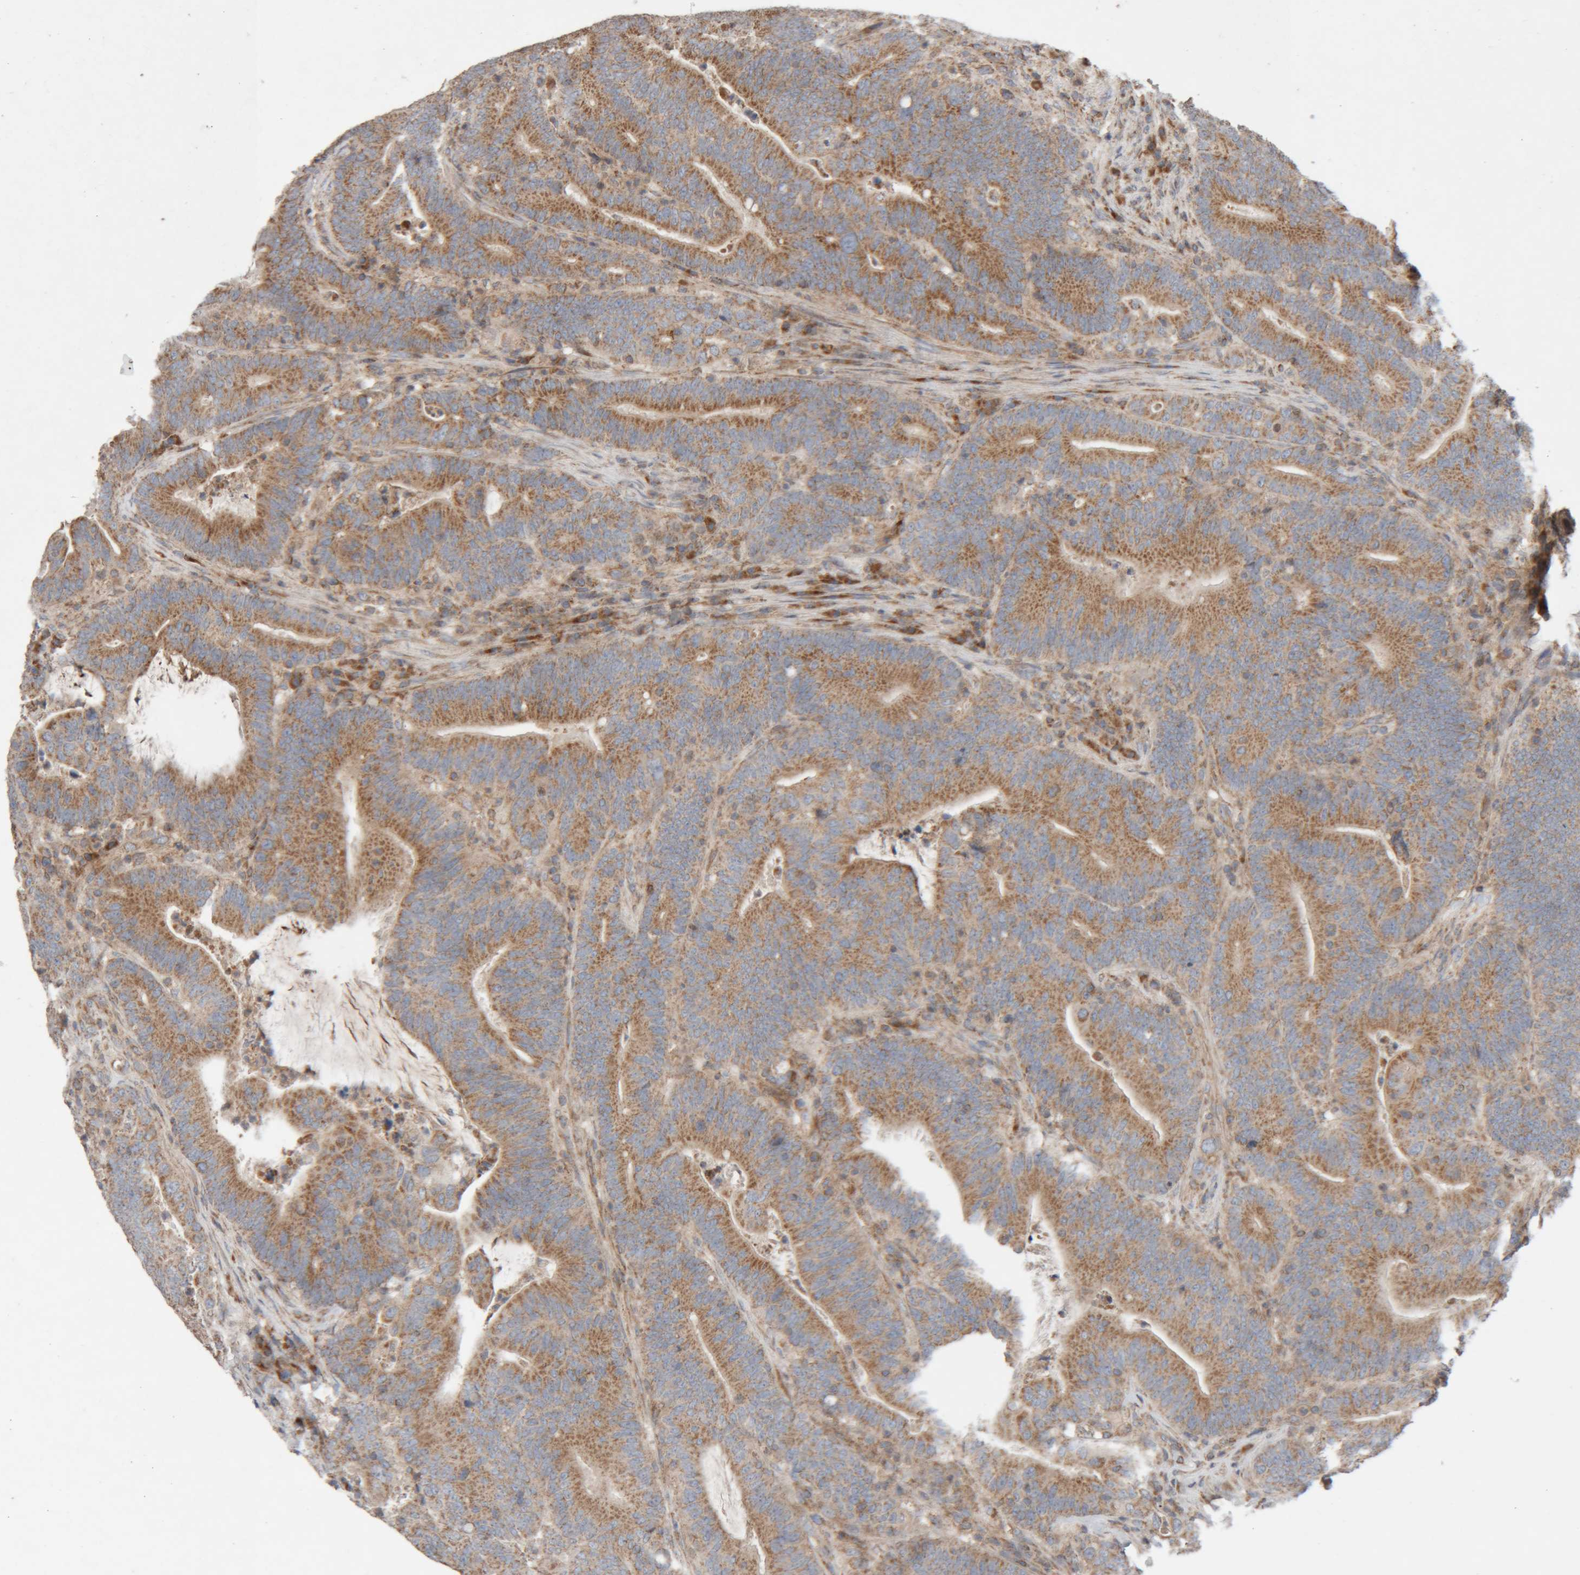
{"staining": {"intensity": "moderate", "quantity": ">75%", "location": "cytoplasmic/membranous"}, "tissue": "colorectal cancer", "cell_type": "Tumor cells", "image_type": "cancer", "snomed": [{"axis": "morphology", "description": "Adenocarcinoma, NOS"}, {"axis": "topography", "description": "Colon"}], "caption": "IHC staining of adenocarcinoma (colorectal), which reveals medium levels of moderate cytoplasmic/membranous positivity in about >75% of tumor cells indicating moderate cytoplasmic/membranous protein expression. The staining was performed using DAB (3,3'-diaminobenzidine) (brown) for protein detection and nuclei were counterstained in hematoxylin (blue).", "gene": "KIF21B", "patient": {"sex": "female", "age": 66}}